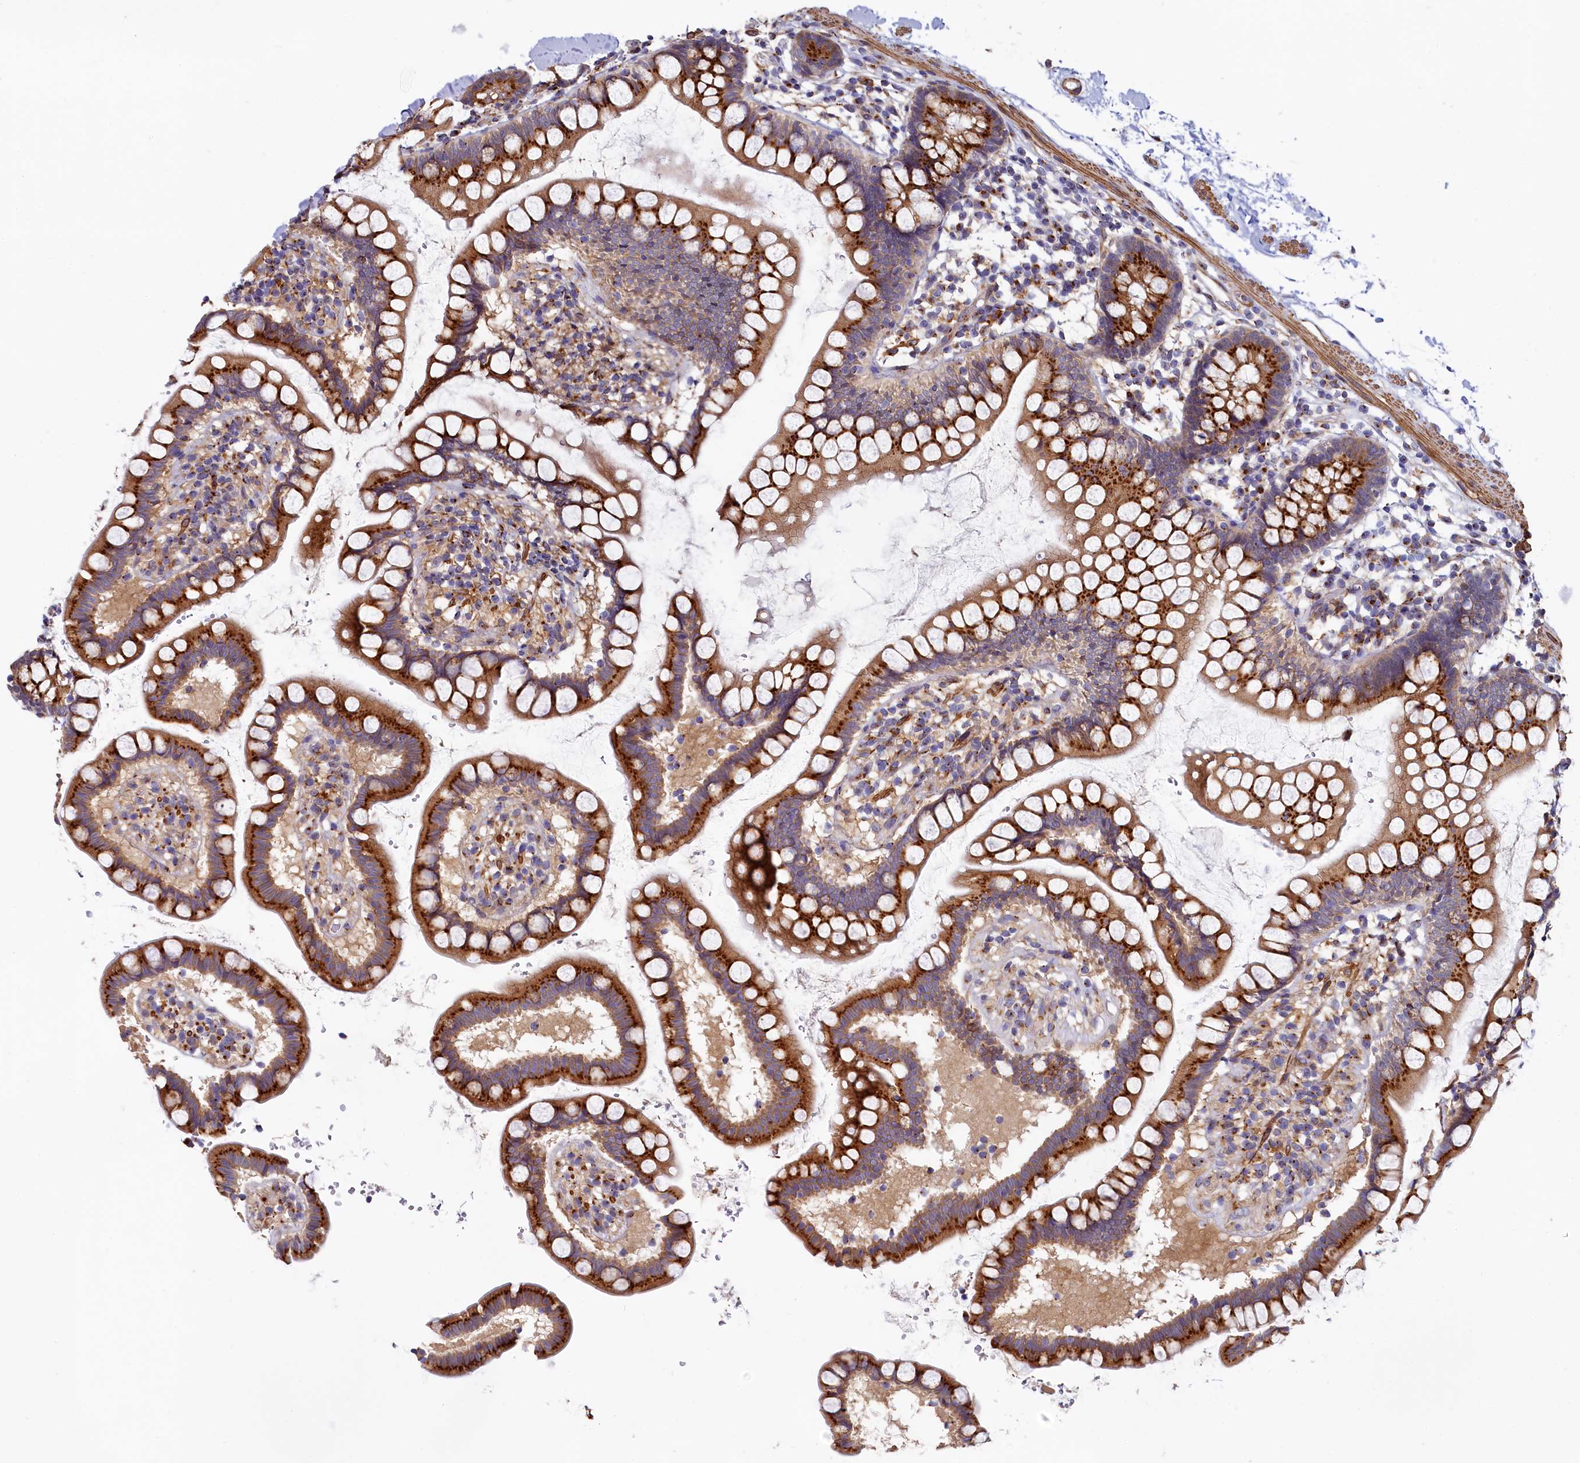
{"staining": {"intensity": "strong", "quantity": ">75%", "location": "cytoplasmic/membranous"}, "tissue": "small intestine", "cell_type": "Glandular cells", "image_type": "normal", "snomed": [{"axis": "morphology", "description": "Normal tissue, NOS"}, {"axis": "topography", "description": "Small intestine"}], "caption": "Protein positivity by immunohistochemistry (IHC) demonstrates strong cytoplasmic/membranous expression in about >75% of glandular cells in benign small intestine. (DAB (3,3'-diaminobenzidine) = brown stain, brightfield microscopy at high magnification).", "gene": "BET1L", "patient": {"sex": "female", "age": 84}}